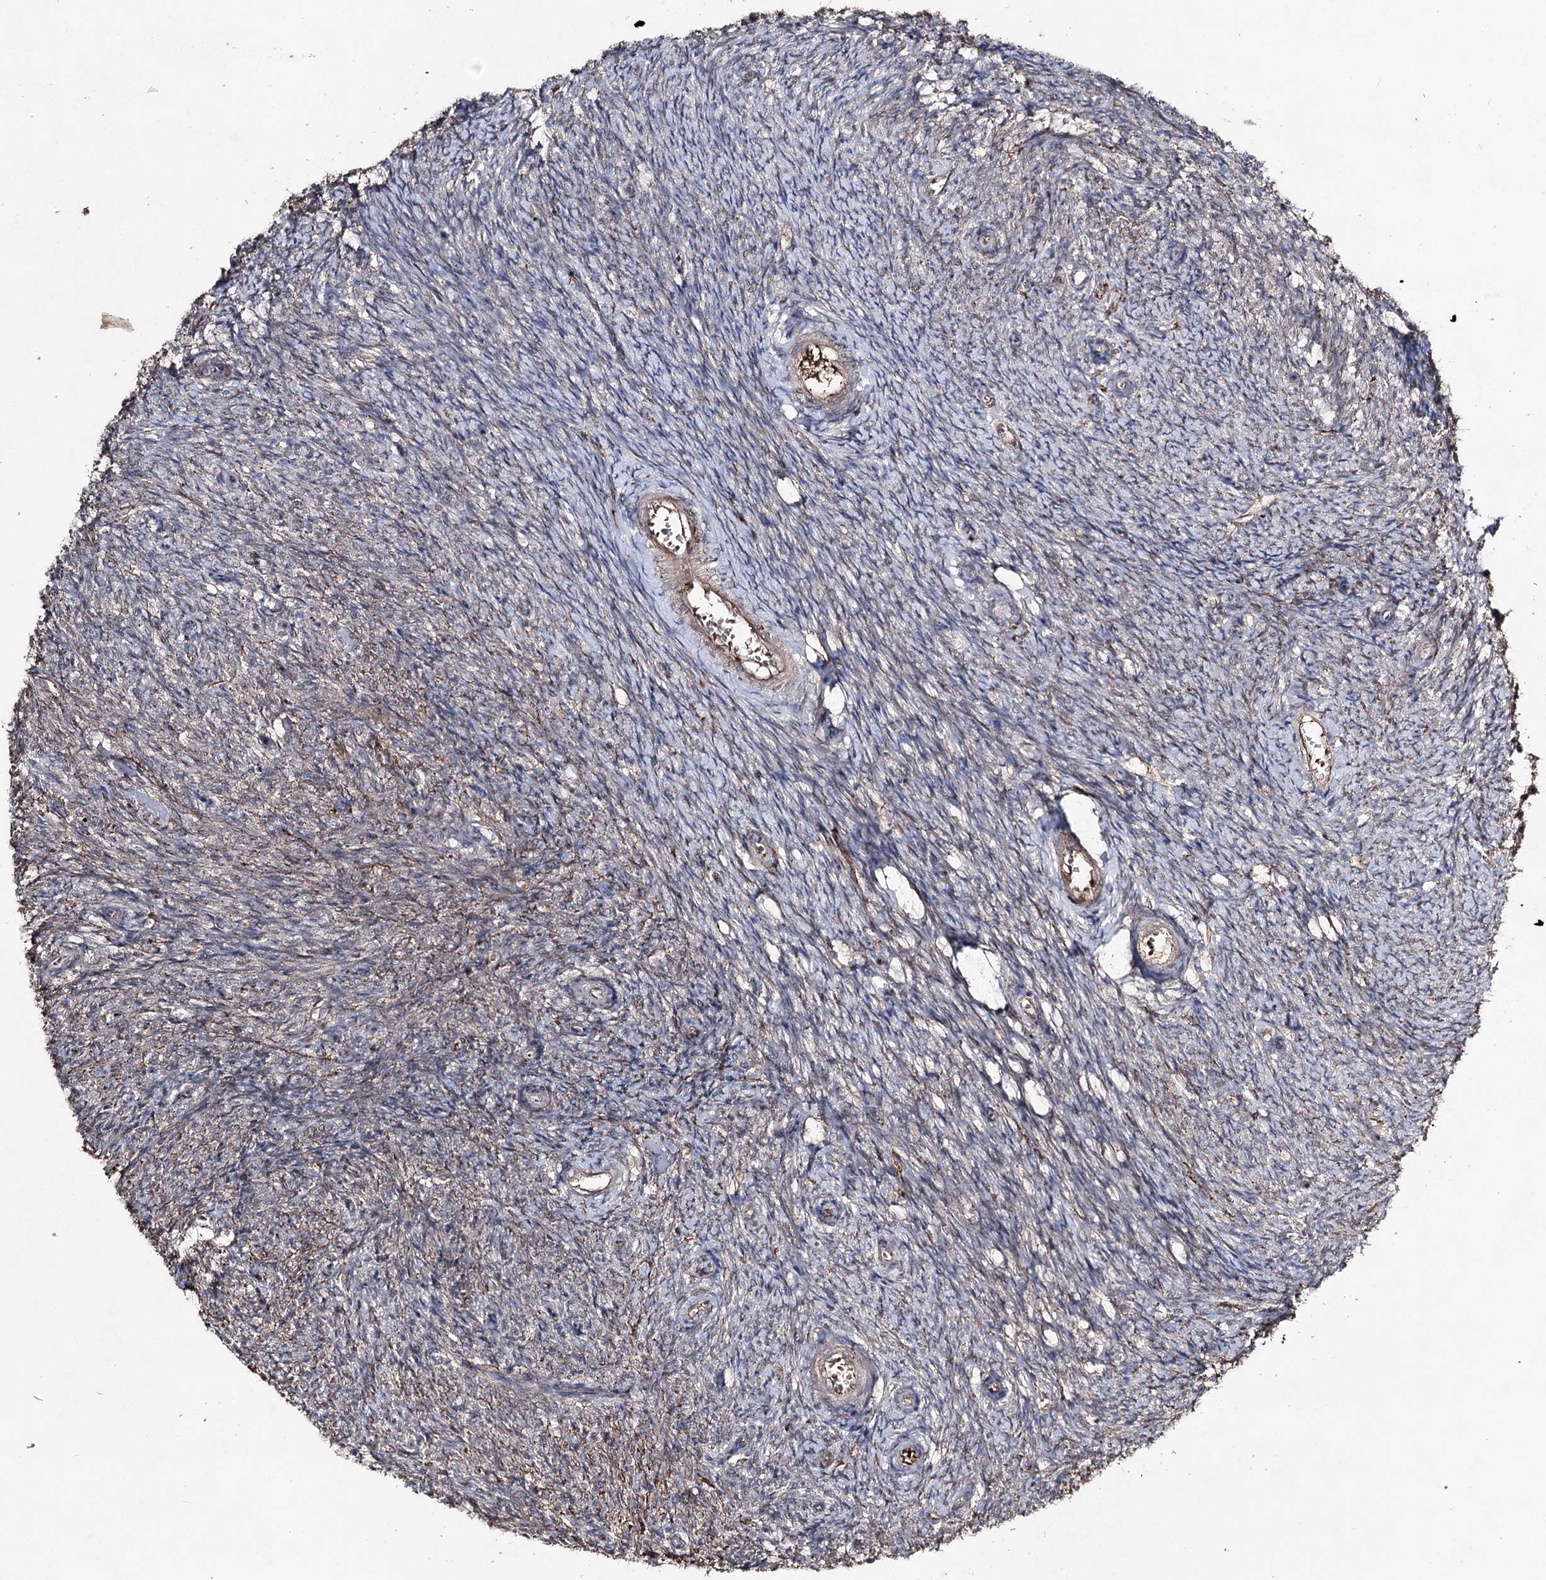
{"staining": {"intensity": "weak", "quantity": "<25%", "location": "cytoplasmic/membranous"}, "tissue": "ovary", "cell_type": "Ovarian stroma cells", "image_type": "normal", "snomed": [{"axis": "morphology", "description": "Normal tissue, NOS"}, {"axis": "topography", "description": "Ovary"}], "caption": "This histopathology image is of benign ovary stained with IHC to label a protein in brown with the nuclei are counter-stained blue. There is no staining in ovarian stroma cells.", "gene": "SYNGR3", "patient": {"sex": "female", "age": 44}}